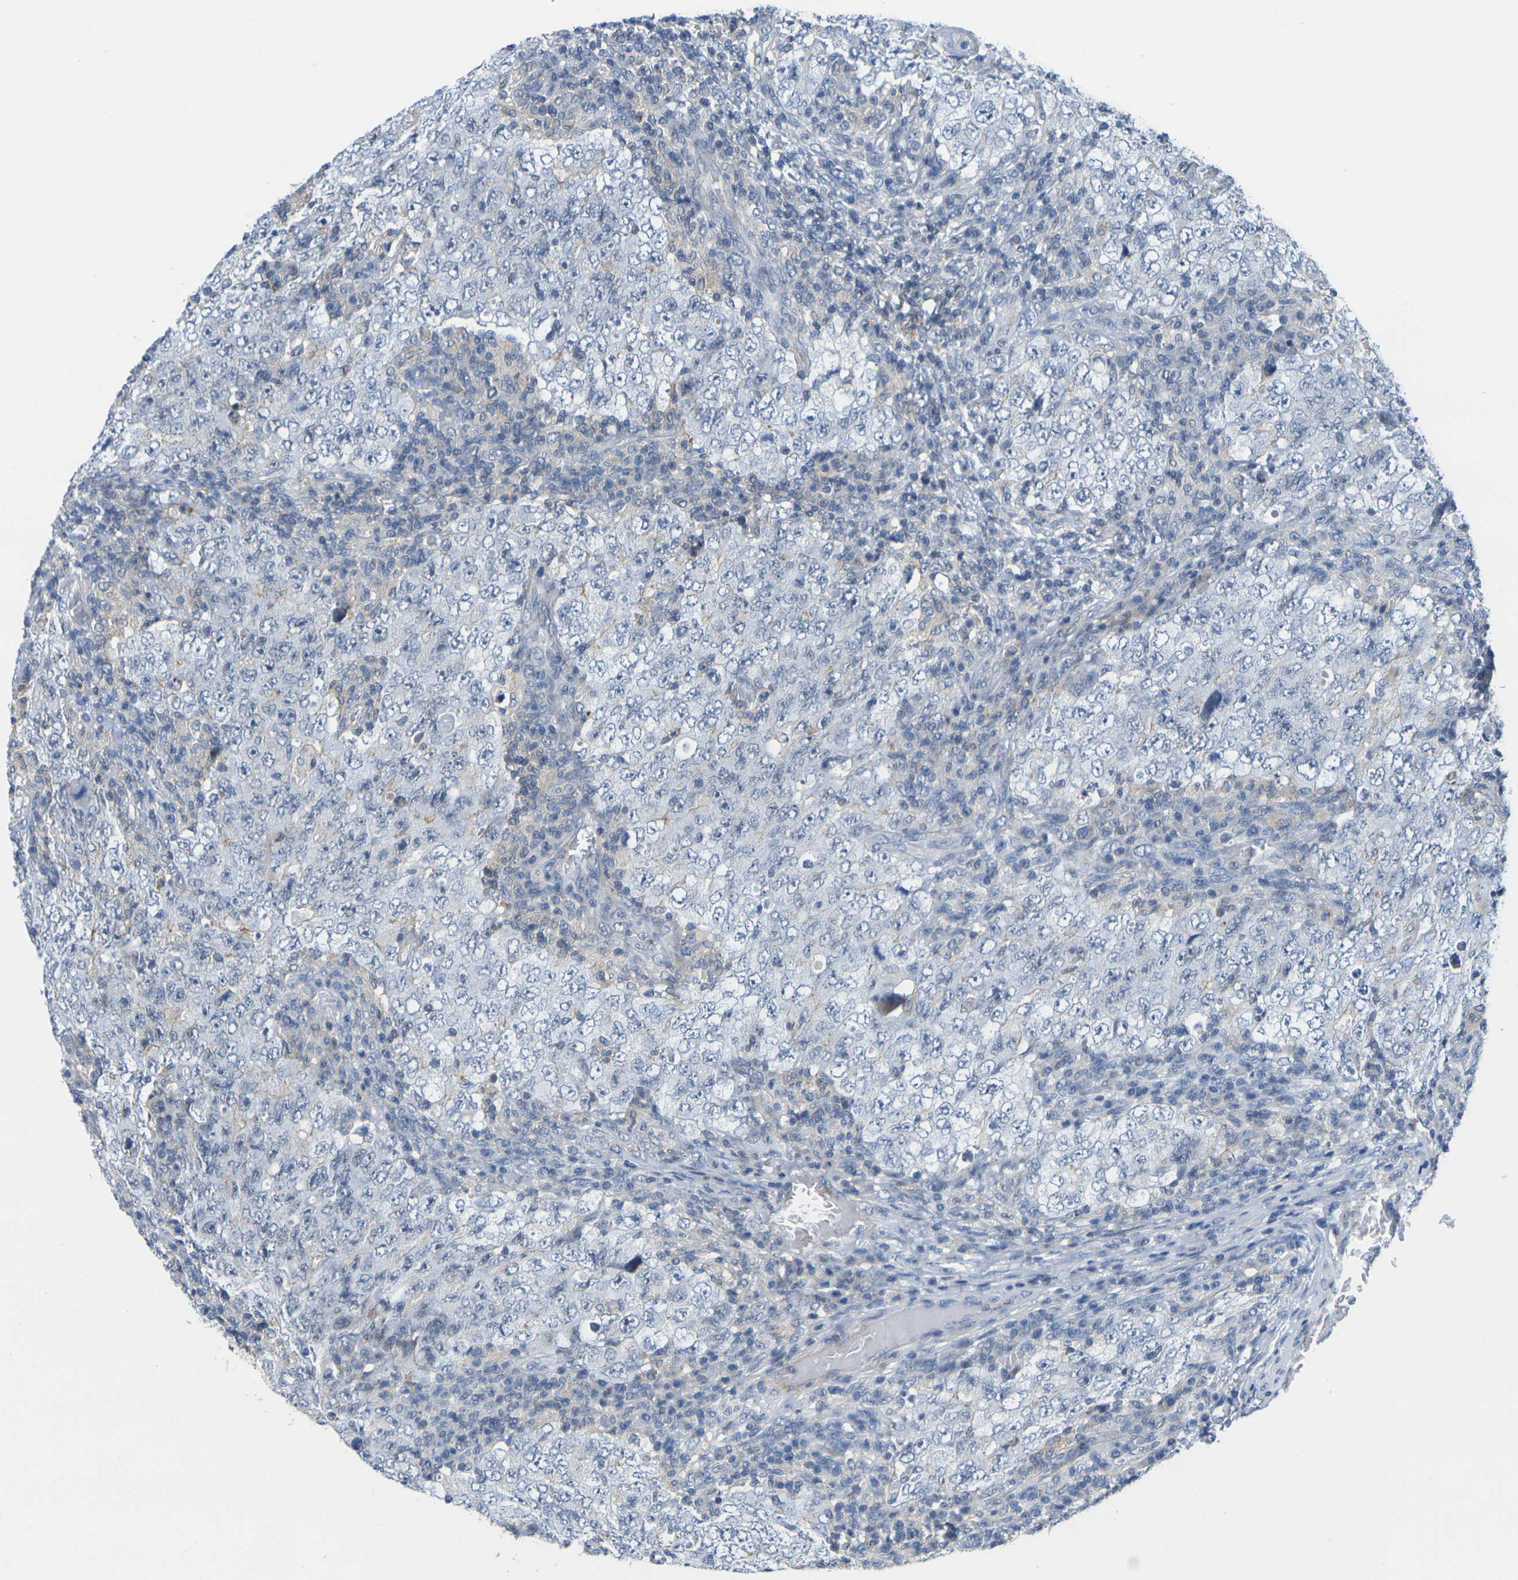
{"staining": {"intensity": "weak", "quantity": "<25%", "location": "cytoplasmic/membranous"}, "tissue": "testis cancer", "cell_type": "Tumor cells", "image_type": "cancer", "snomed": [{"axis": "morphology", "description": "Carcinoma, Embryonal, NOS"}, {"axis": "topography", "description": "Testis"}], "caption": "Tumor cells are negative for brown protein staining in testis cancer.", "gene": "OTOF", "patient": {"sex": "male", "age": 26}}